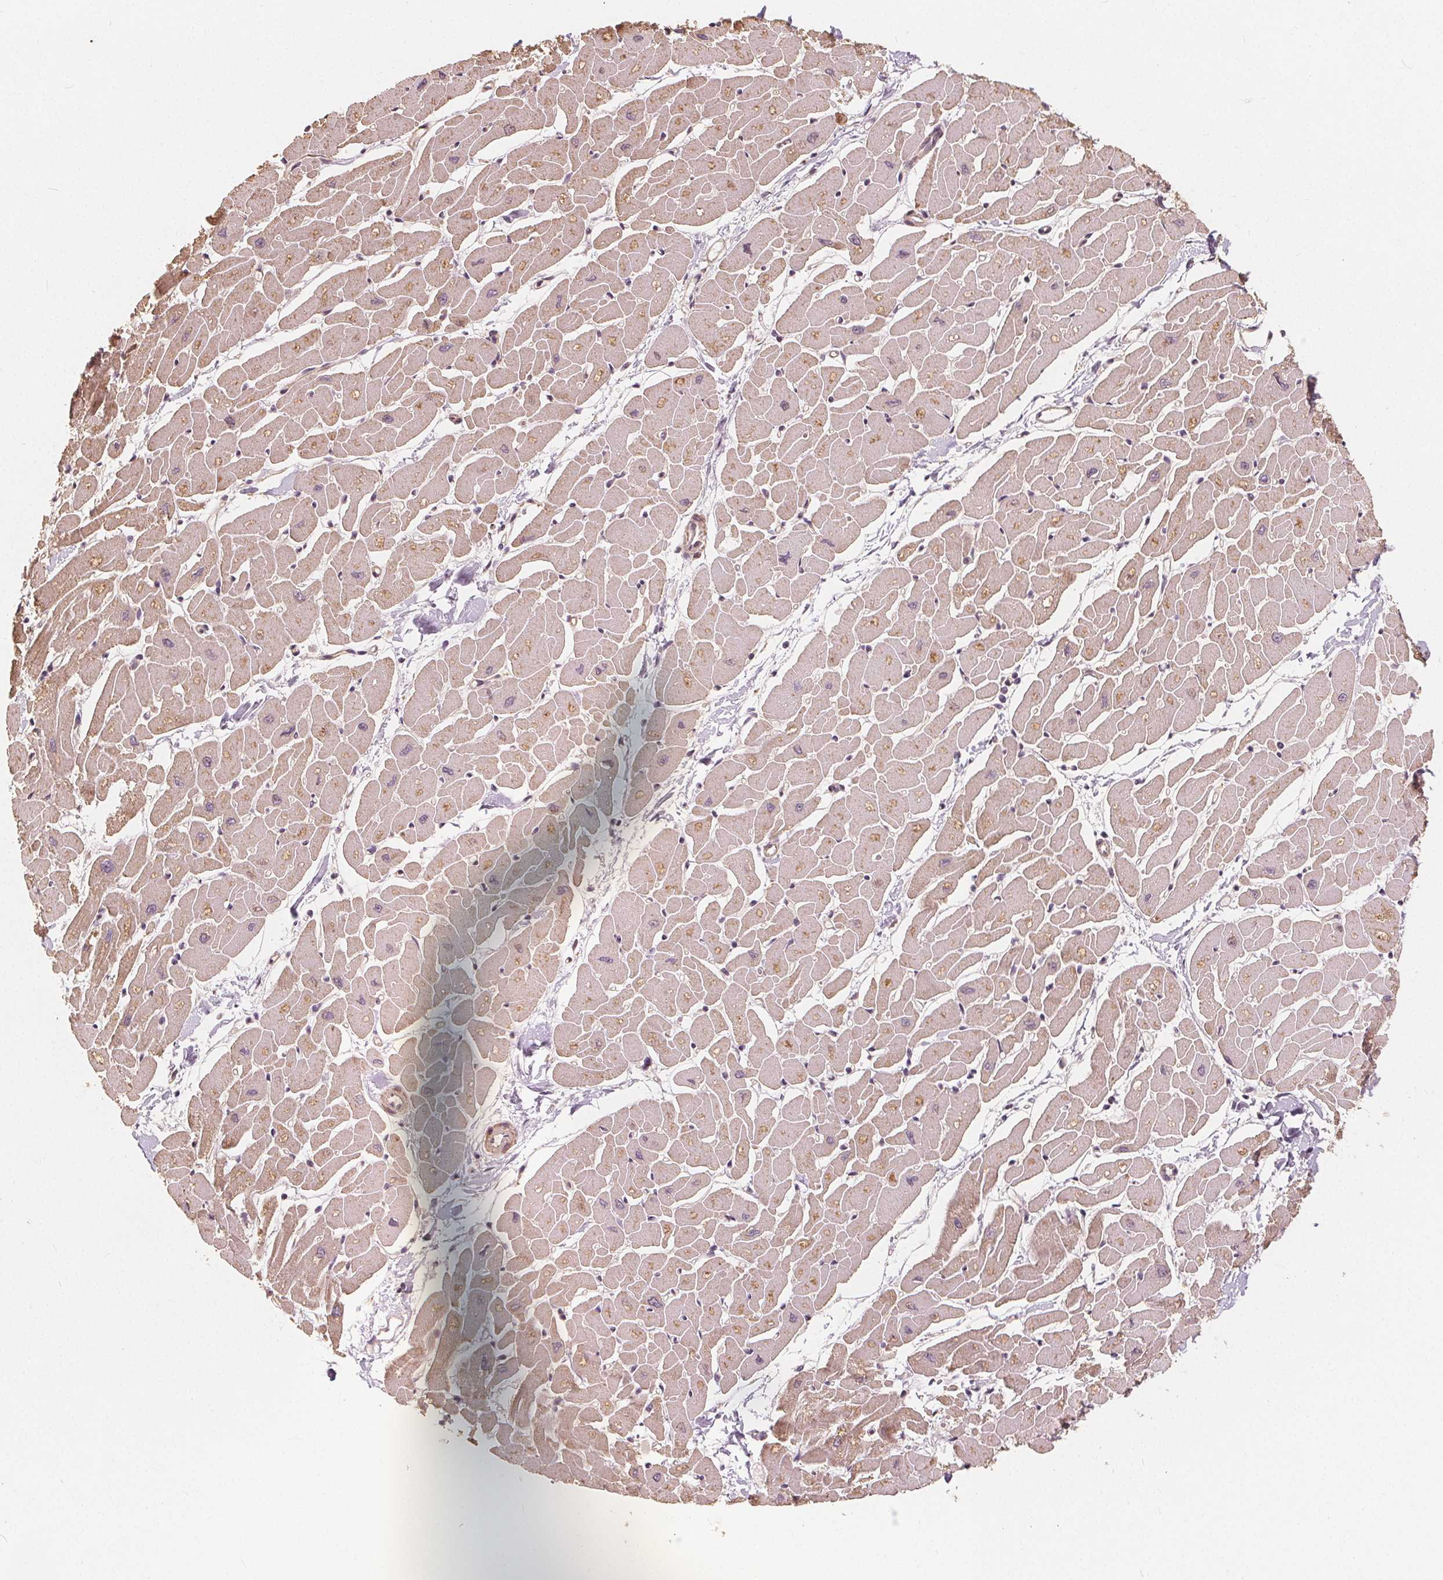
{"staining": {"intensity": "moderate", "quantity": "25%-75%", "location": "cytoplasmic/membranous"}, "tissue": "heart muscle", "cell_type": "Cardiomyocytes", "image_type": "normal", "snomed": [{"axis": "morphology", "description": "Normal tissue, NOS"}, {"axis": "topography", "description": "Heart"}], "caption": "High-magnification brightfield microscopy of benign heart muscle stained with DAB (brown) and counterstained with hematoxylin (blue). cardiomyocytes exhibit moderate cytoplasmic/membranous staining is present in approximately25%-75% of cells.", "gene": "PEX26", "patient": {"sex": "male", "age": 57}}